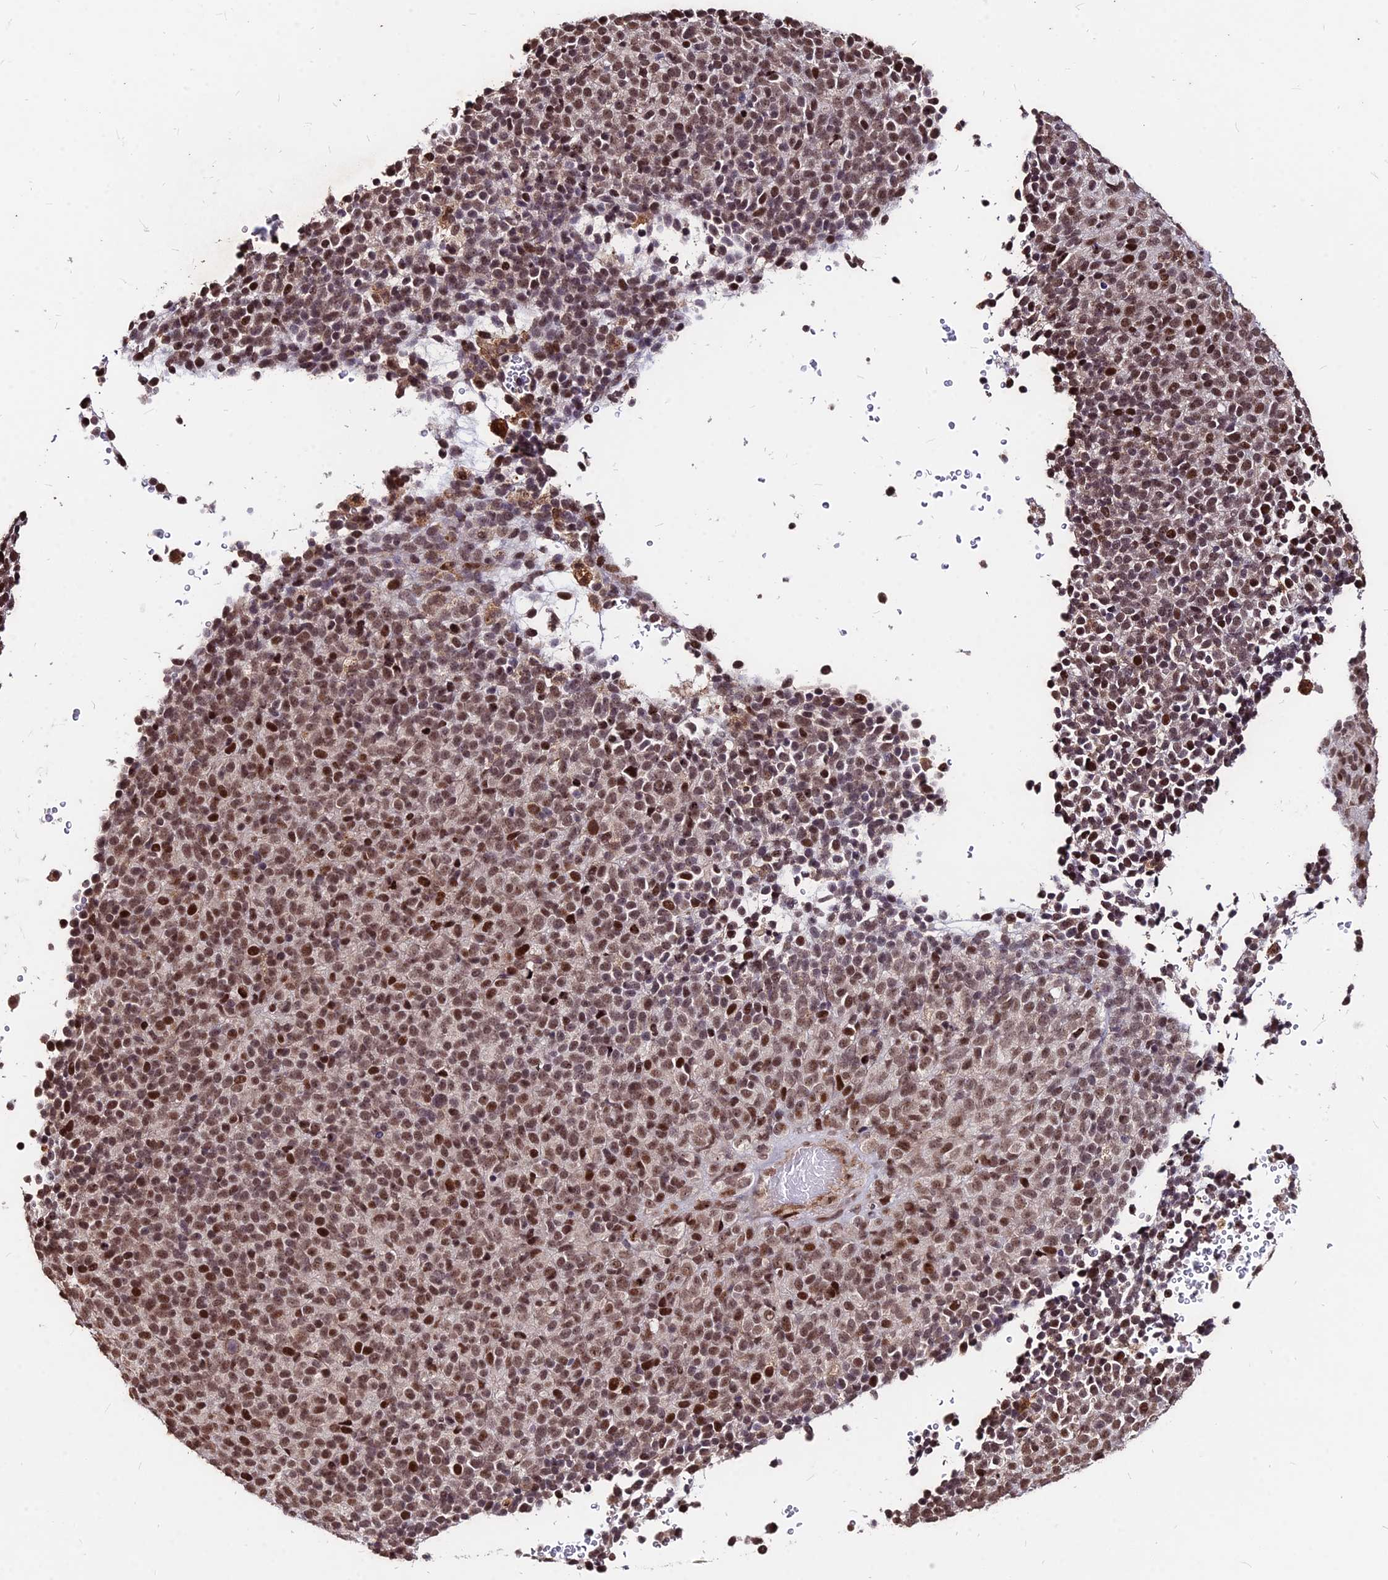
{"staining": {"intensity": "moderate", "quantity": ">75%", "location": "nuclear"}, "tissue": "melanoma", "cell_type": "Tumor cells", "image_type": "cancer", "snomed": [{"axis": "morphology", "description": "Malignant melanoma, Metastatic site"}, {"axis": "topography", "description": "Brain"}], "caption": "Melanoma stained with a brown dye displays moderate nuclear positive staining in about >75% of tumor cells.", "gene": "ZBED4", "patient": {"sex": "female", "age": 56}}